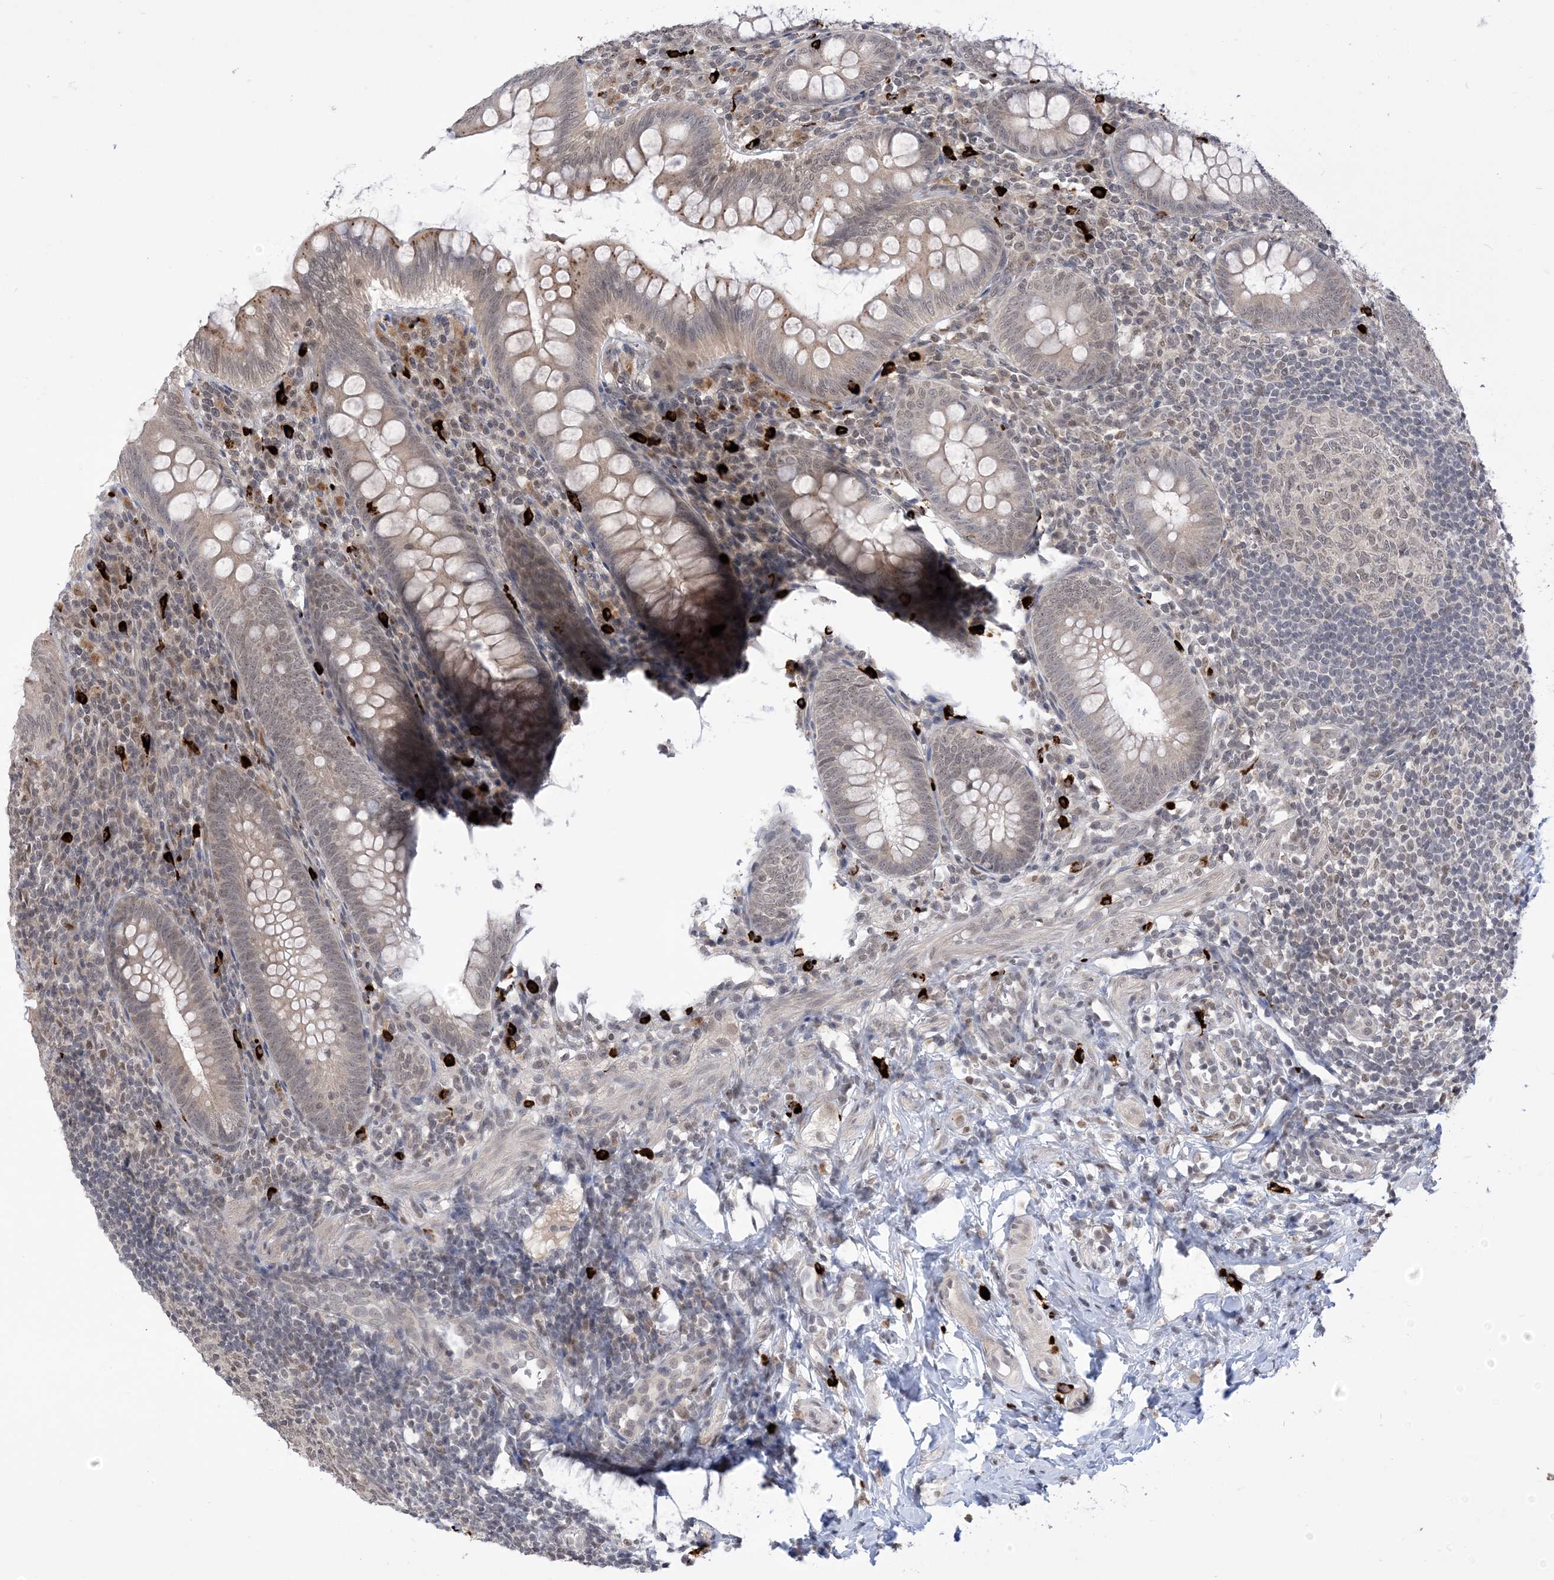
{"staining": {"intensity": "weak", "quantity": "25%-75%", "location": "cytoplasmic/membranous"}, "tissue": "appendix", "cell_type": "Glandular cells", "image_type": "normal", "snomed": [{"axis": "morphology", "description": "Normal tissue, NOS"}, {"axis": "topography", "description": "Appendix"}], "caption": "An image of human appendix stained for a protein reveals weak cytoplasmic/membranous brown staining in glandular cells.", "gene": "RANBP9", "patient": {"sex": "male", "age": 14}}